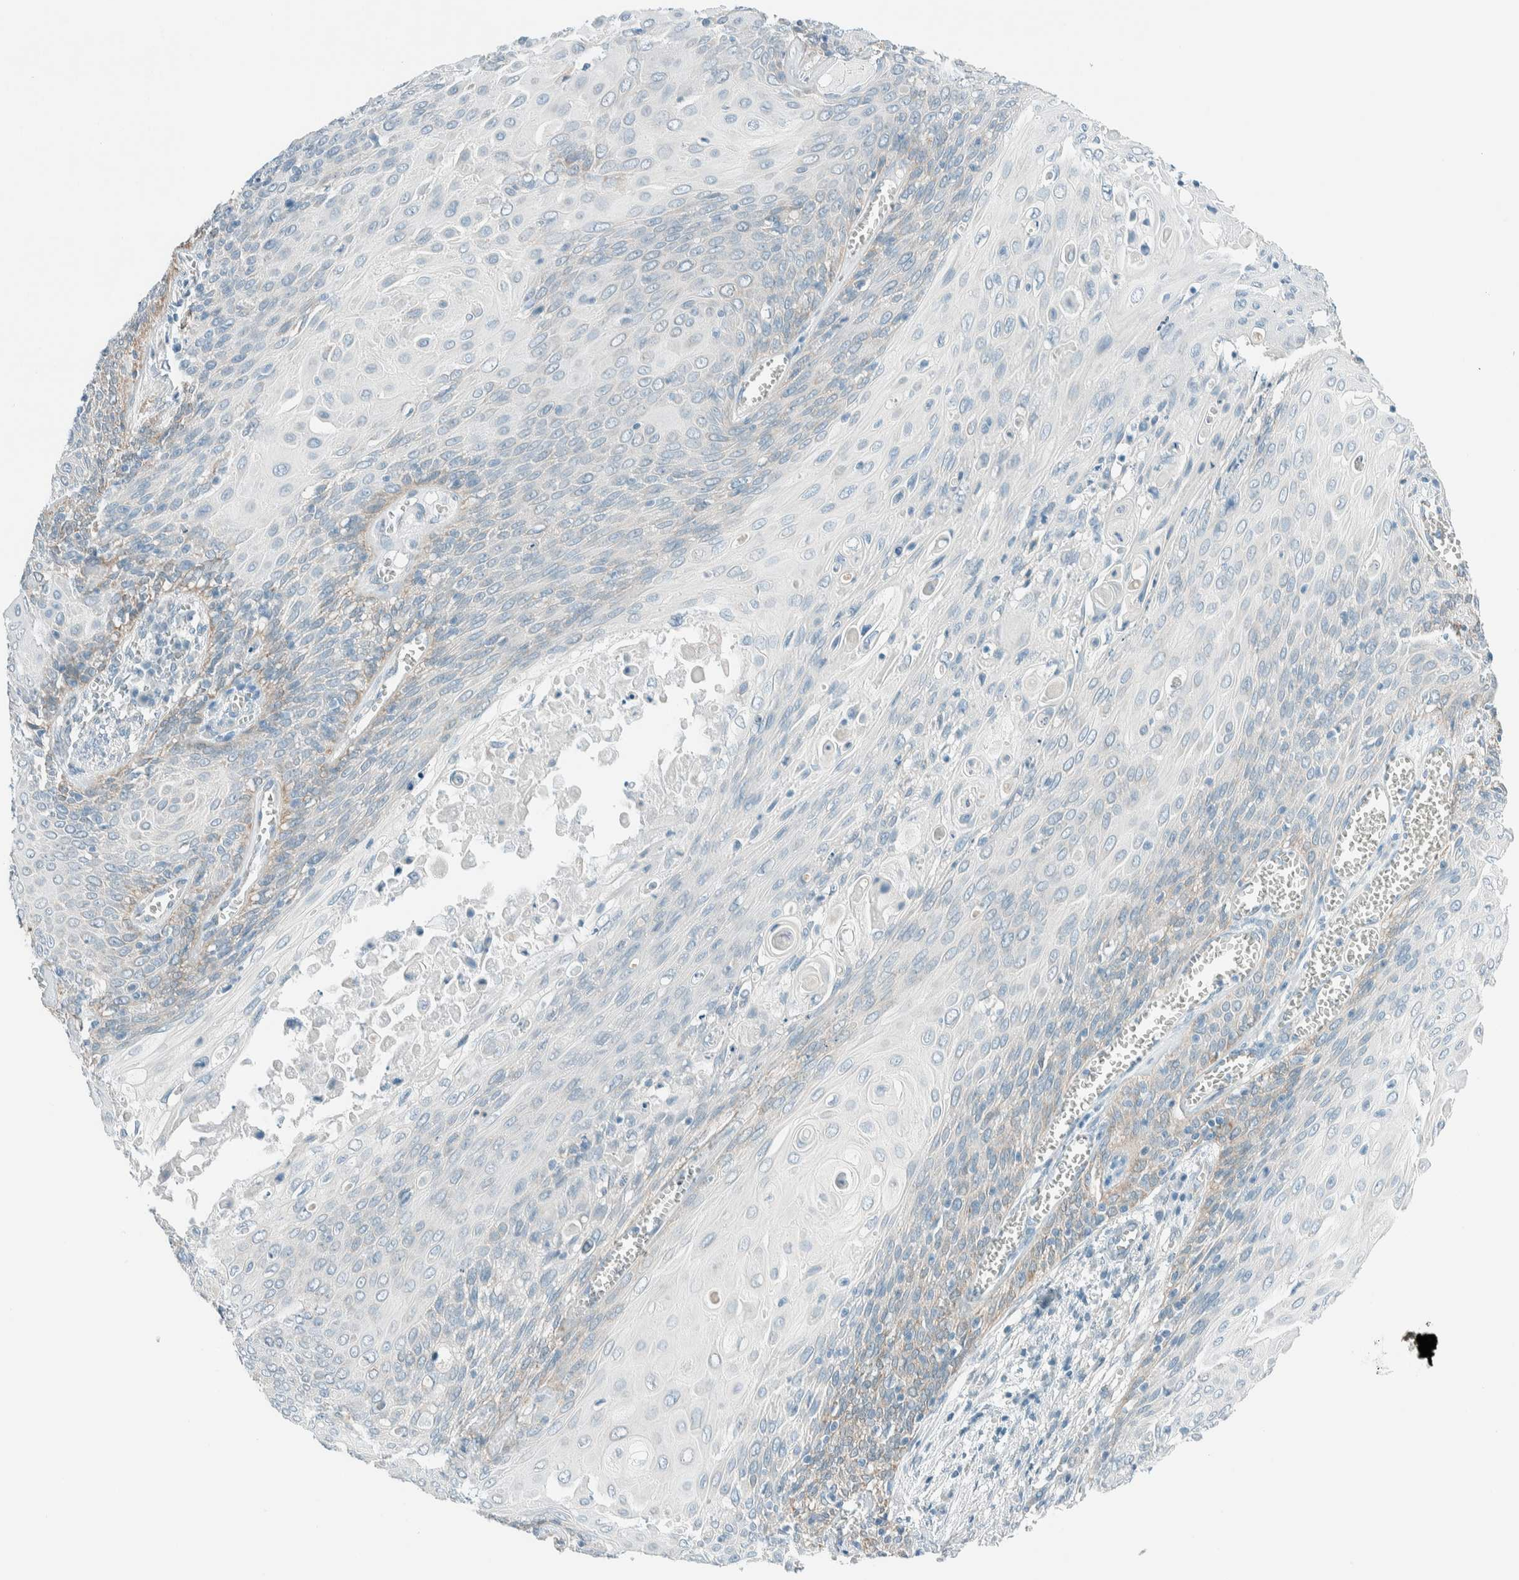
{"staining": {"intensity": "negative", "quantity": "none", "location": "none"}, "tissue": "cervical cancer", "cell_type": "Tumor cells", "image_type": "cancer", "snomed": [{"axis": "morphology", "description": "Squamous cell carcinoma, NOS"}, {"axis": "topography", "description": "Cervix"}], "caption": "IHC of human cervical cancer (squamous cell carcinoma) displays no expression in tumor cells. (Brightfield microscopy of DAB (3,3'-diaminobenzidine) immunohistochemistry (IHC) at high magnification).", "gene": "ALDH7A1", "patient": {"sex": "female", "age": 39}}